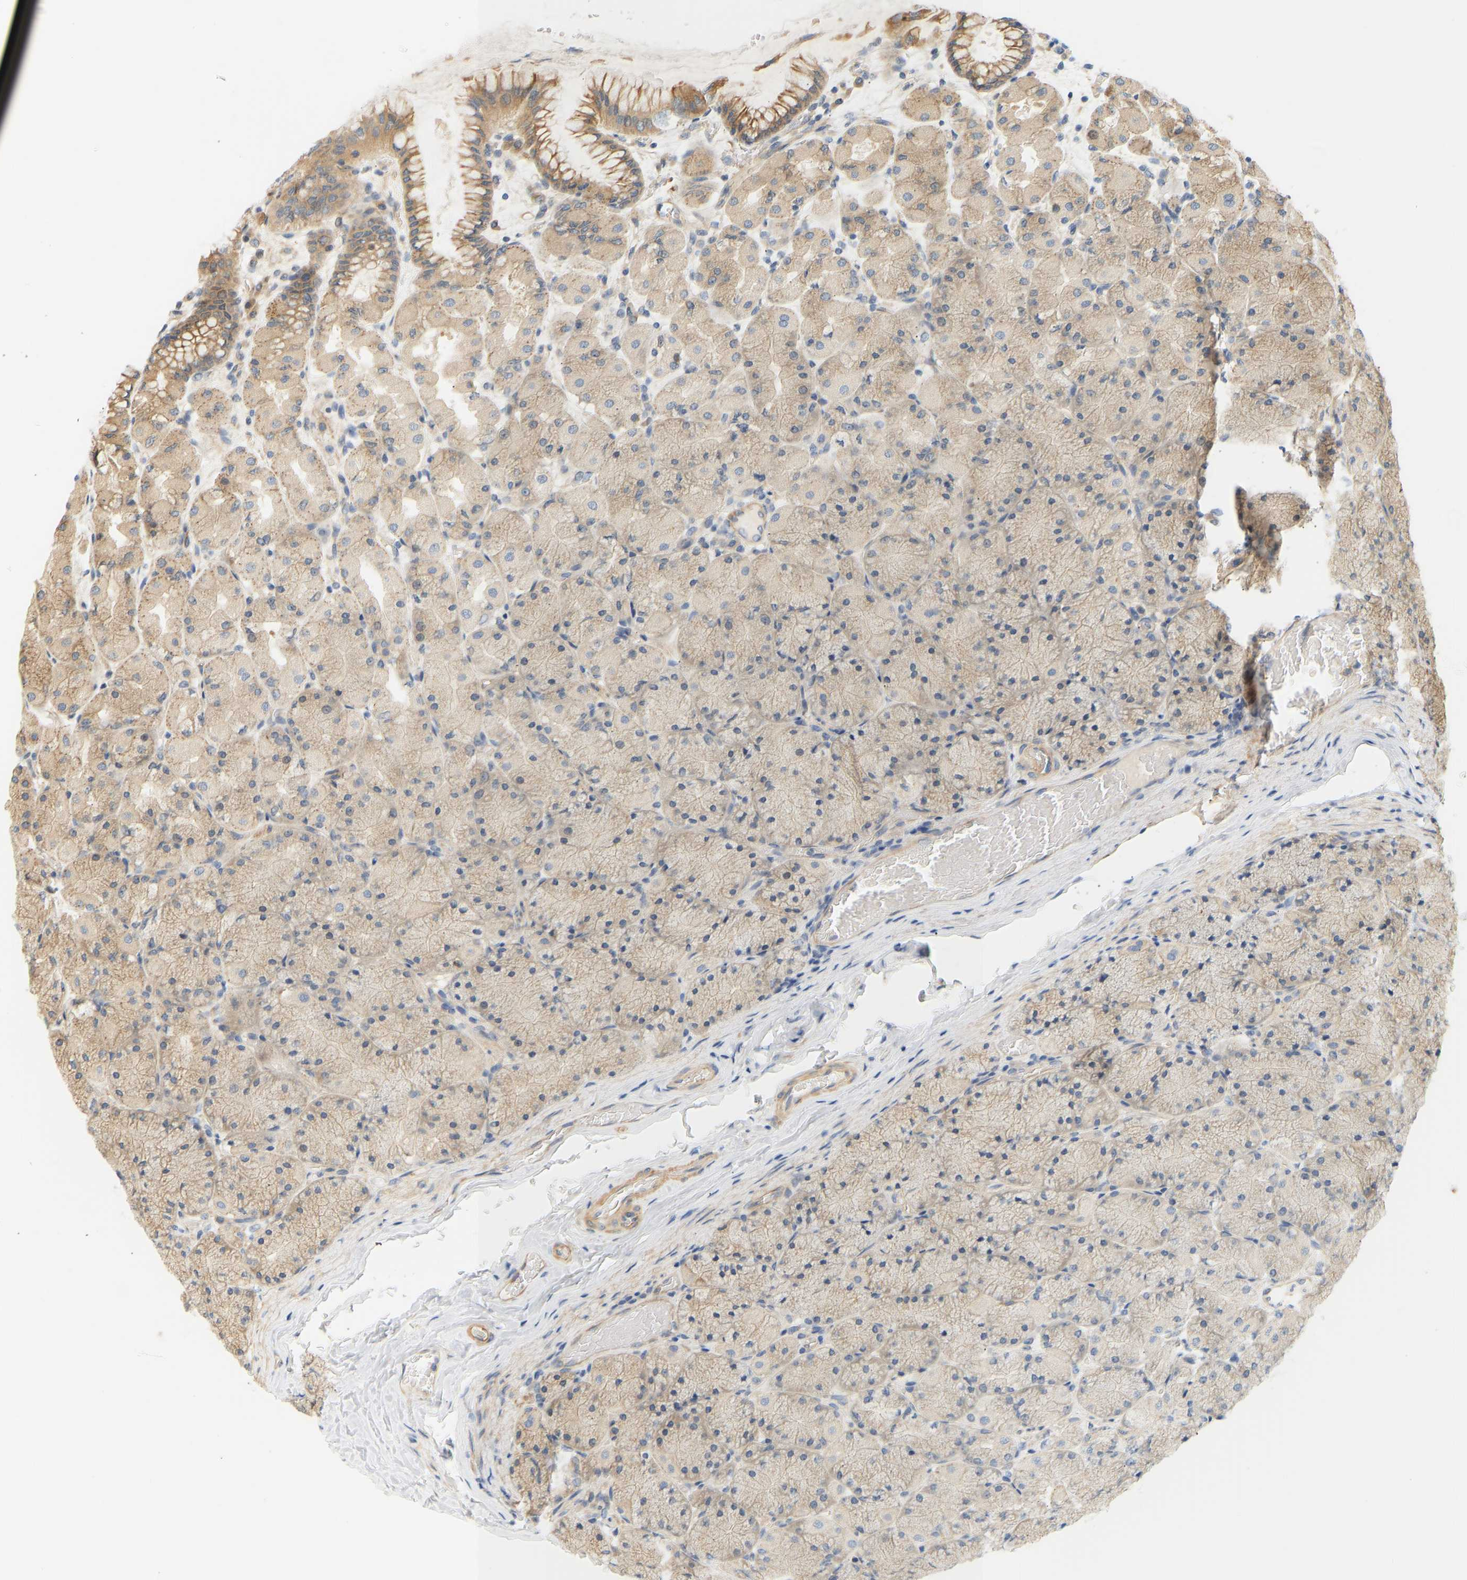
{"staining": {"intensity": "moderate", "quantity": "25%-75%", "location": "cytoplasmic/membranous"}, "tissue": "stomach", "cell_type": "Glandular cells", "image_type": "normal", "snomed": [{"axis": "morphology", "description": "Normal tissue, NOS"}, {"axis": "topography", "description": "Stomach, upper"}], "caption": "Human stomach stained with a protein marker reveals moderate staining in glandular cells.", "gene": "CEP57", "patient": {"sex": "female", "age": 56}}